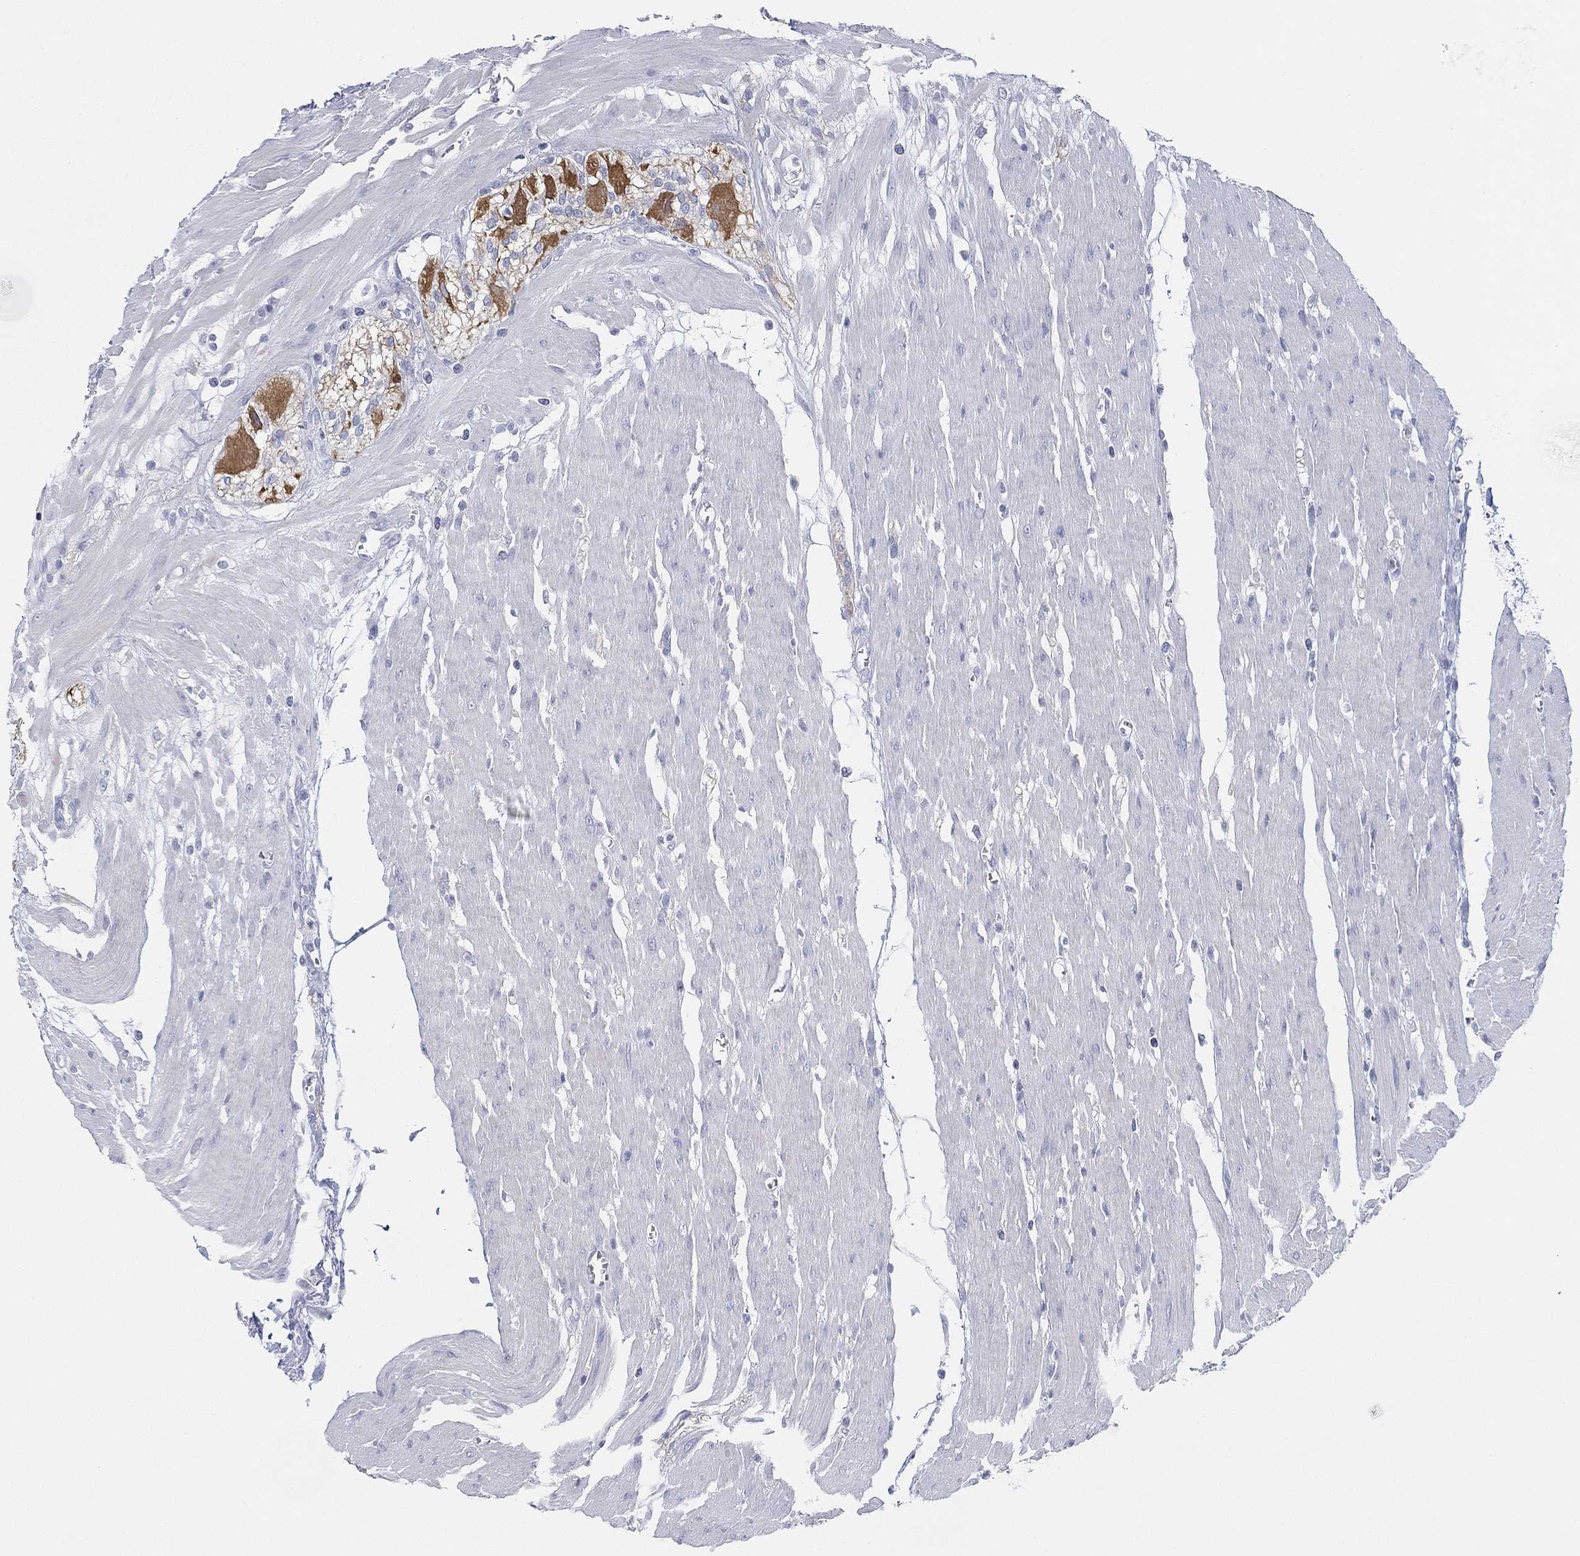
{"staining": {"intensity": "negative", "quantity": "none", "location": "none"}, "tissue": "colon", "cell_type": "Endothelial cells", "image_type": "normal", "snomed": [{"axis": "morphology", "description": "Normal tissue, NOS"}, {"axis": "morphology", "description": "Adenocarcinoma, NOS"}, {"axis": "topography", "description": "Colon"}], "caption": "DAB immunohistochemical staining of benign colon shows no significant staining in endothelial cells.", "gene": "GCNA", "patient": {"sex": "male", "age": 65}}